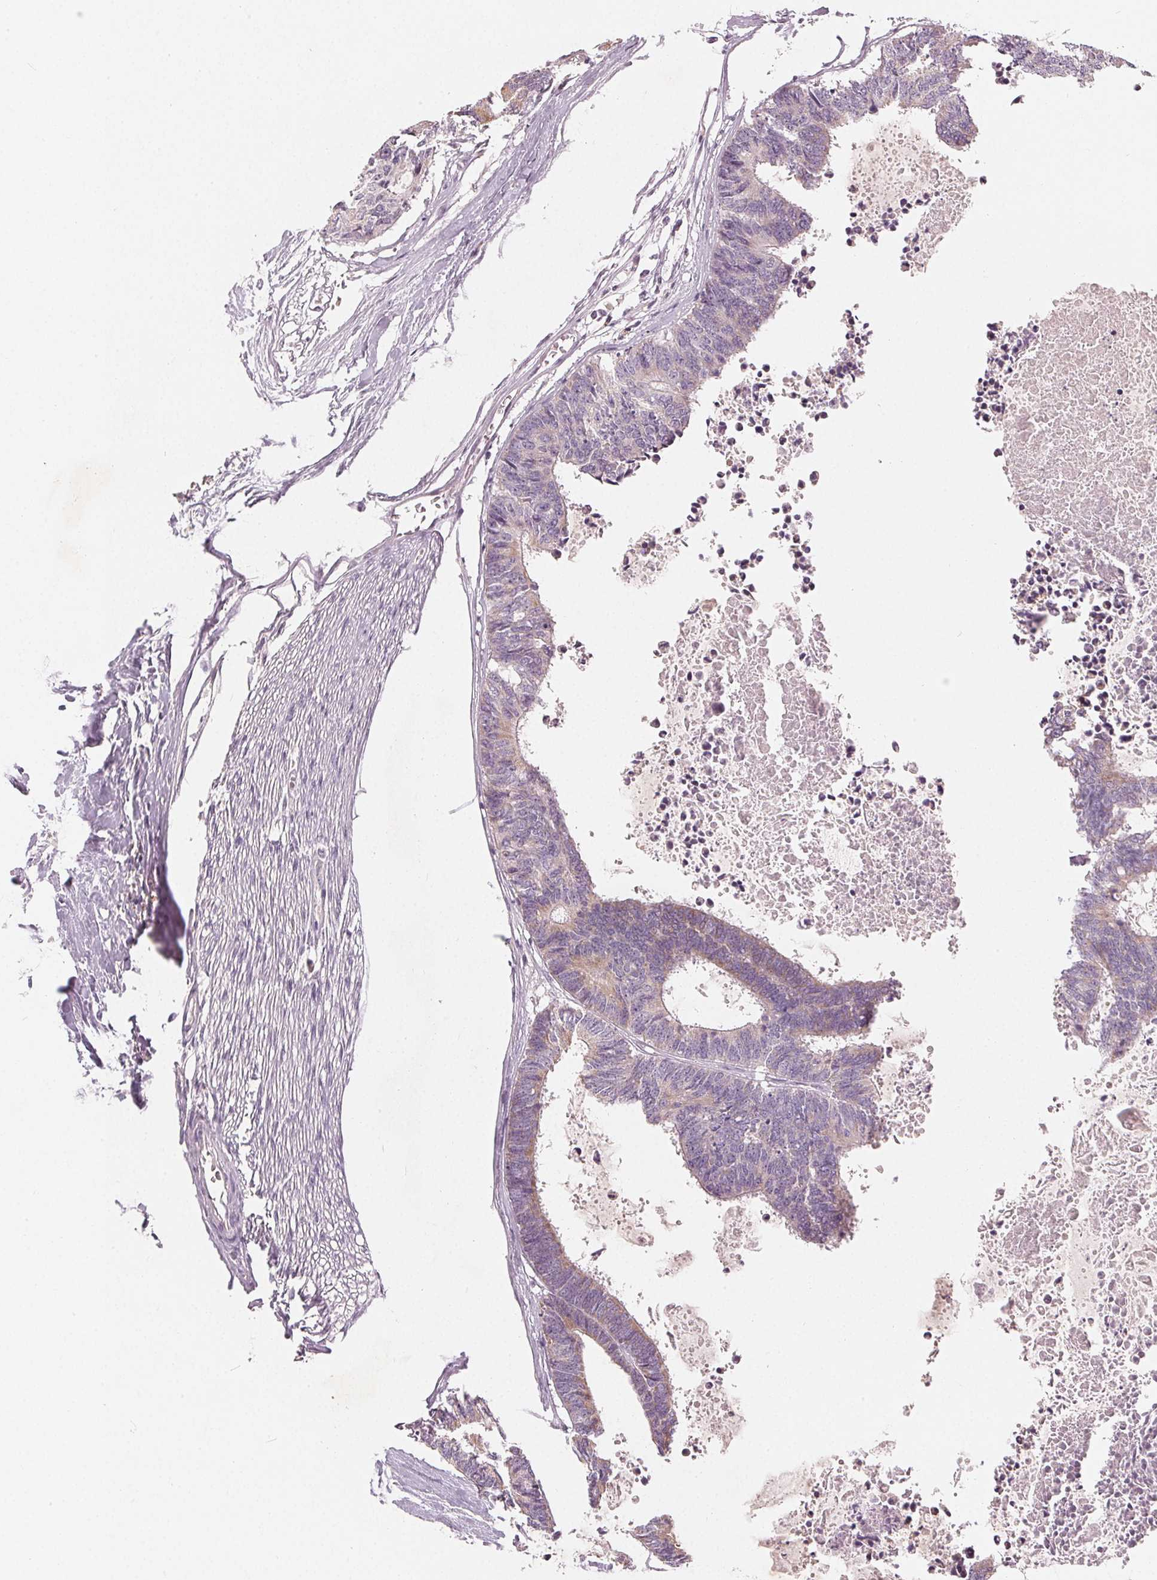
{"staining": {"intensity": "weak", "quantity": "<25%", "location": "cytoplasmic/membranous"}, "tissue": "colorectal cancer", "cell_type": "Tumor cells", "image_type": "cancer", "snomed": [{"axis": "morphology", "description": "Adenocarcinoma, NOS"}, {"axis": "topography", "description": "Colon"}, {"axis": "topography", "description": "Rectum"}], "caption": "IHC micrograph of neoplastic tissue: human adenocarcinoma (colorectal) stained with DAB reveals no significant protein staining in tumor cells.", "gene": "TRIM60", "patient": {"sex": "male", "age": 57}}